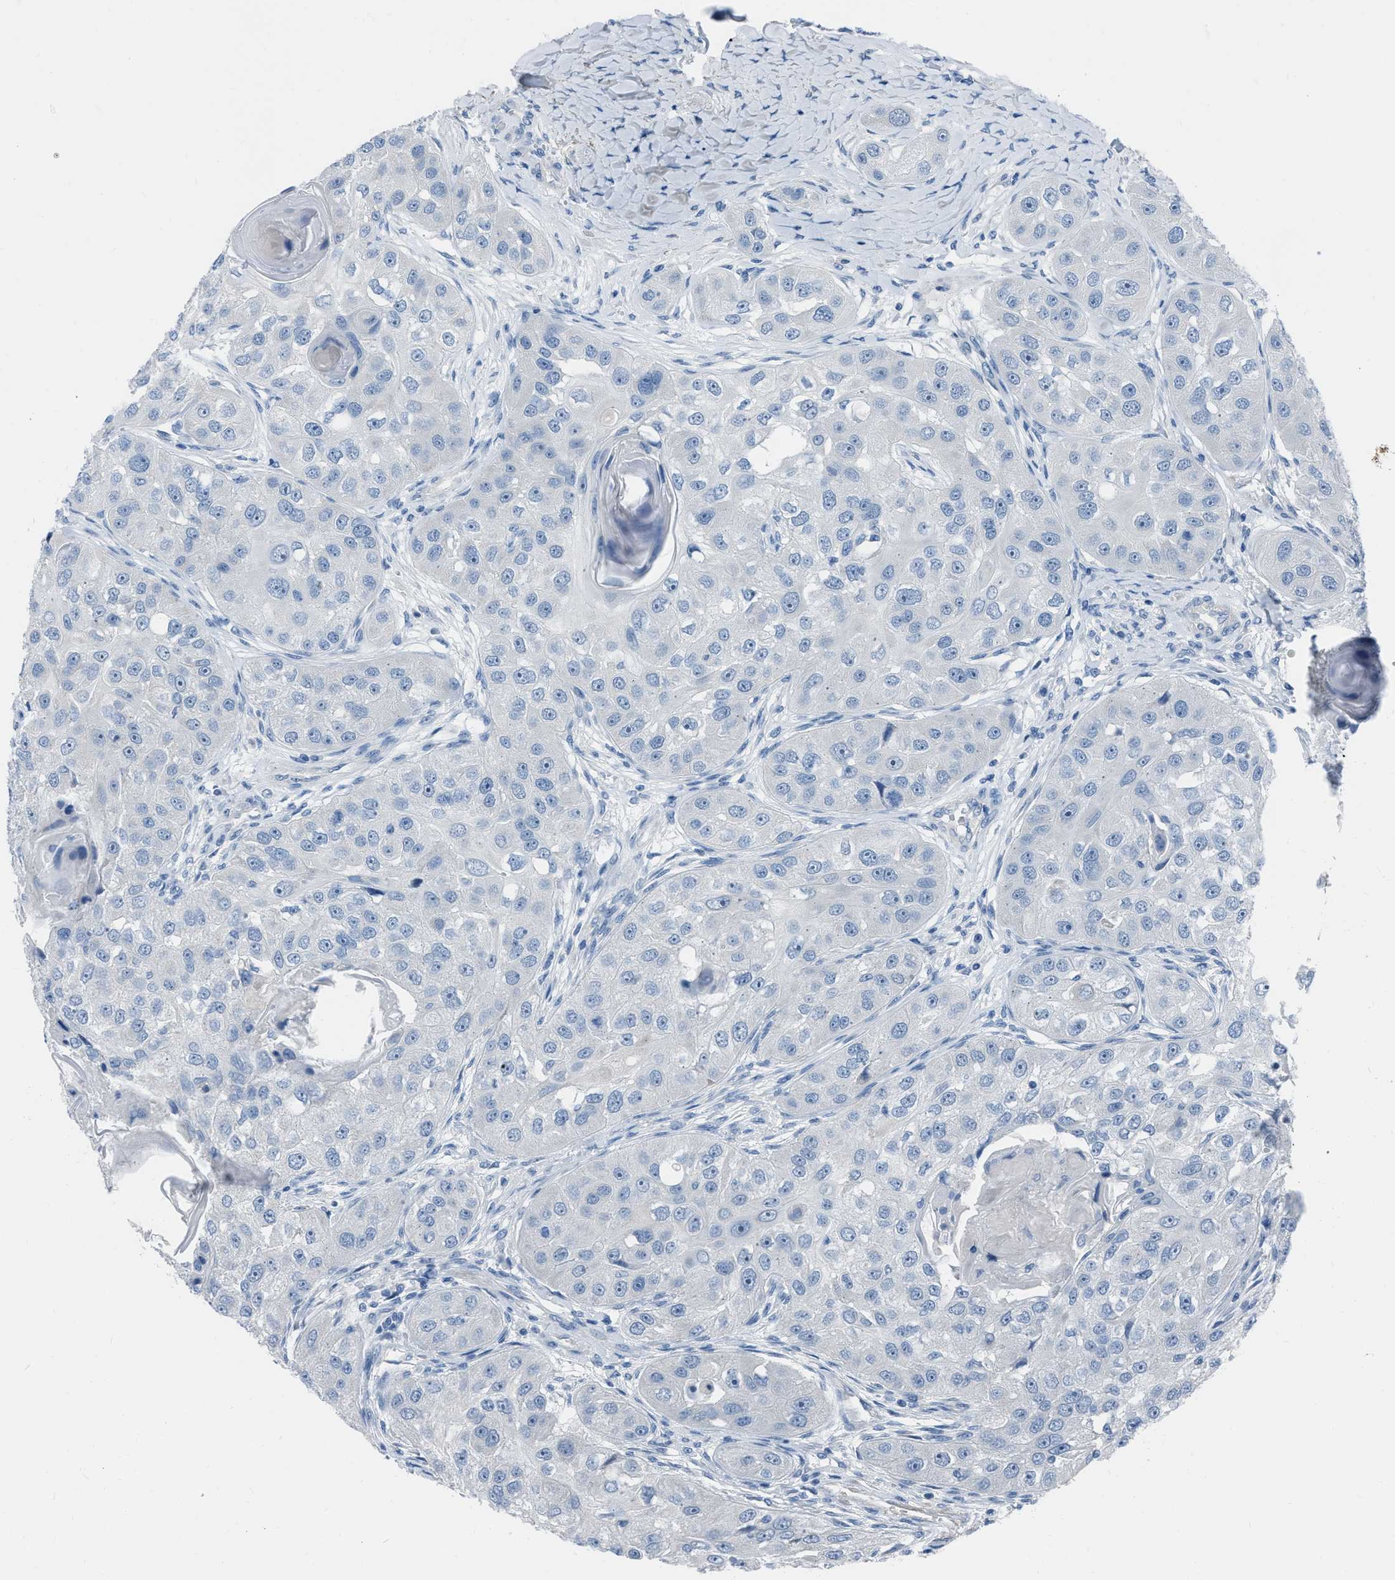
{"staining": {"intensity": "negative", "quantity": "none", "location": "none"}, "tissue": "head and neck cancer", "cell_type": "Tumor cells", "image_type": "cancer", "snomed": [{"axis": "morphology", "description": "Normal tissue, NOS"}, {"axis": "morphology", "description": "Squamous cell carcinoma, NOS"}, {"axis": "topography", "description": "Skeletal muscle"}, {"axis": "topography", "description": "Head-Neck"}], "caption": "IHC image of head and neck squamous cell carcinoma stained for a protein (brown), which reveals no staining in tumor cells.", "gene": "SPATC1L", "patient": {"sex": "male", "age": 51}}